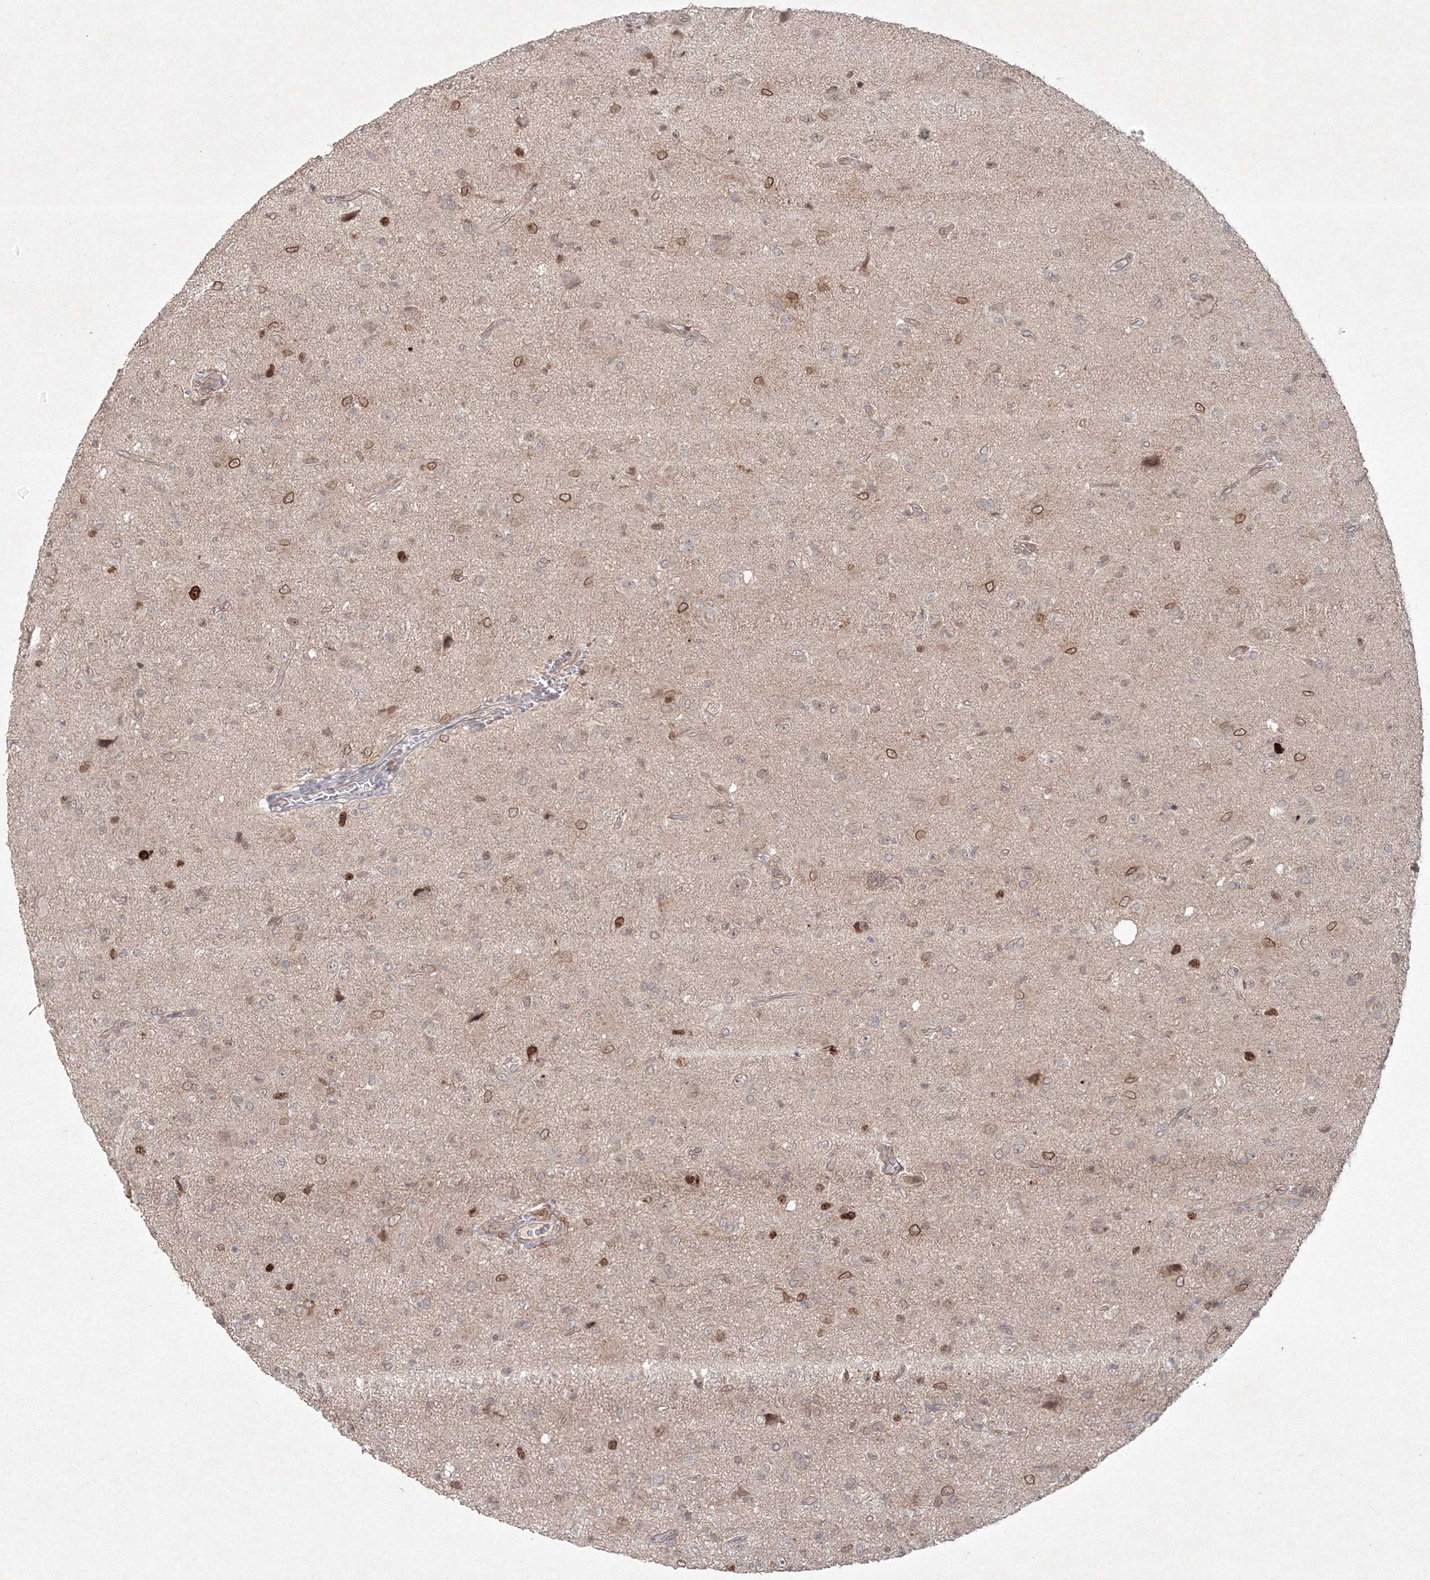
{"staining": {"intensity": "weak", "quantity": ">75%", "location": "cytoplasmic/membranous,nuclear"}, "tissue": "glioma", "cell_type": "Tumor cells", "image_type": "cancer", "snomed": [{"axis": "morphology", "description": "Glioma, malignant, High grade"}, {"axis": "topography", "description": "Brain"}], "caption": "Human glioma stained with a brown dye shows weak cytoplasmic/membranous and nuclear positive expression in about >75% of tumor cells.", "gene": "KIF20A", "patient": {"sex": "female", "age": 57}}